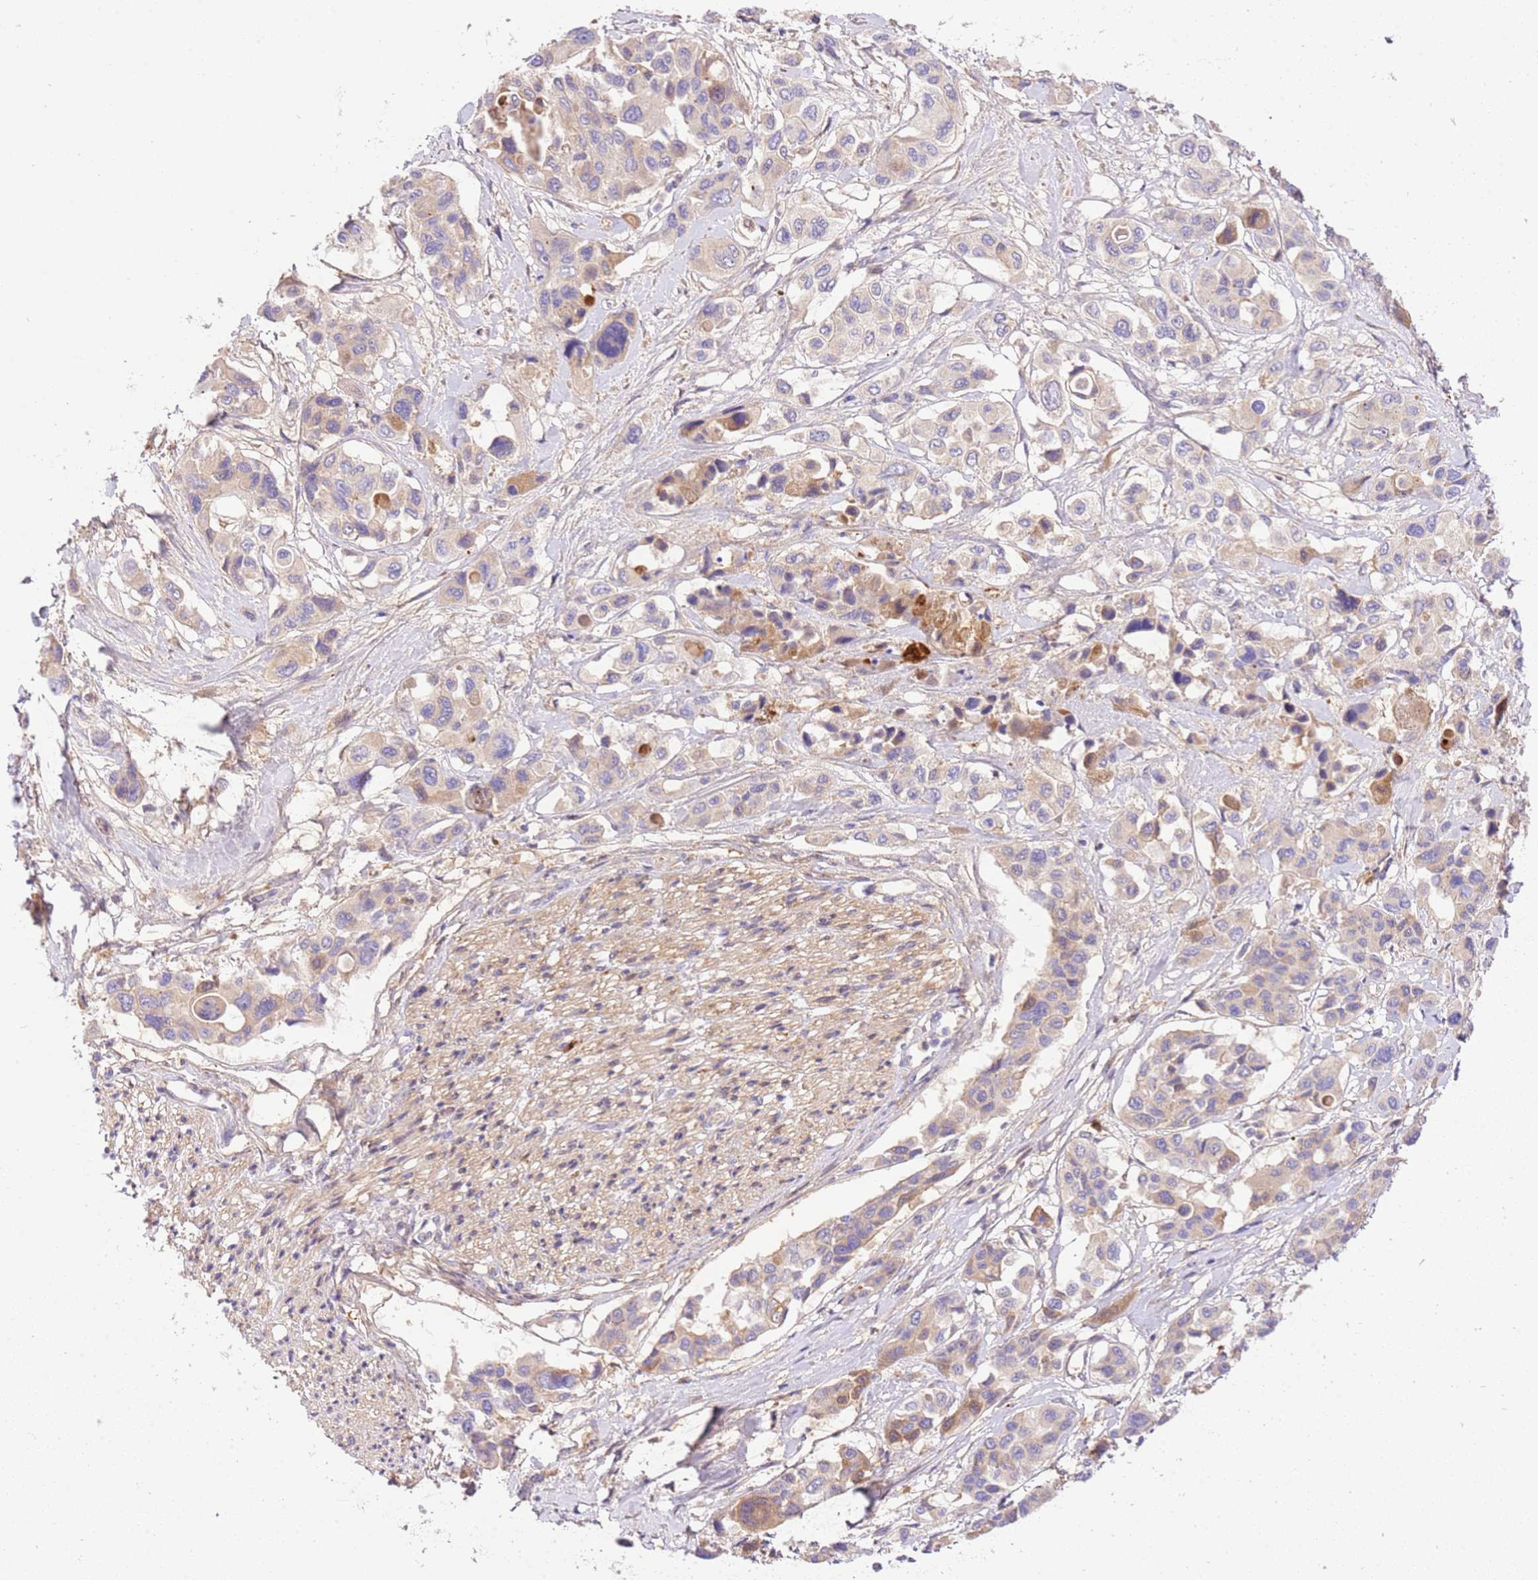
{"staining": {"intensity": "weak", "quantity": "<25%", "location": "cytoplasmic/membranous"}, "tissue": "pancreatic cancer", "cell_type": "Tumor cells", "image_type": "cancer", "snomed": [{"axis": "morphology", "description": "Adenocarcinoma, NOS"}, {"axis": "topography", "description": "Pancreas"}], "caption": "Pancreatic adenocarcinoma was stained to show a protein in brown. There is no significant positivity in tumor cells.", "gene": "C8G", "patient": {"sex": "male", "age": 92}}